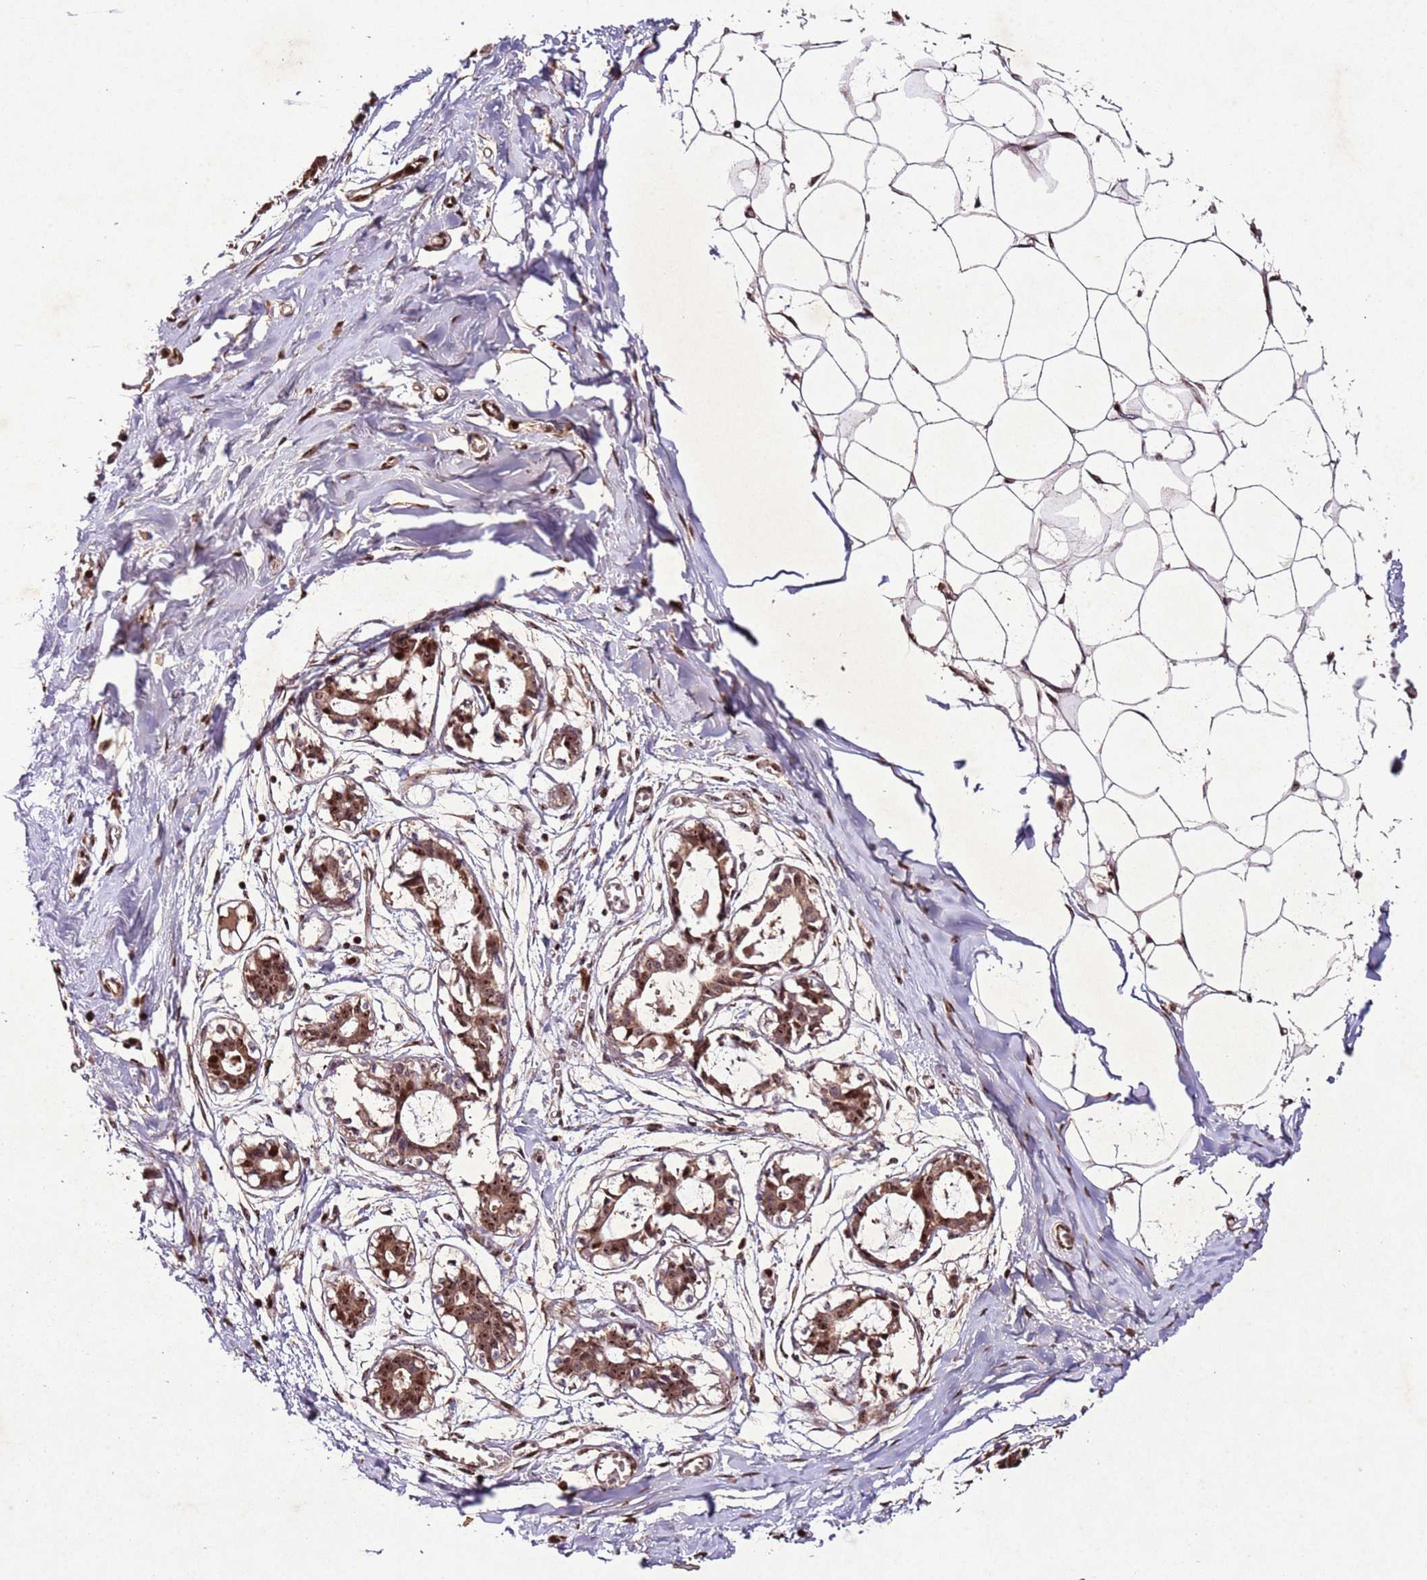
{"staining": {"intensity": "moderate", "quantity": ">75%", "location": "cytoplasmic/membranous,nuclear"}, "tissue": "breast", "cell_type": "Adipocytes", "image_type": "normal", "snomed": [{"axis": "morphology", "description": "Normal tissue, NOS"}, {"axis": "topography", "description": "Breast"}], "caption": "Benign breast displays moderate cytoplasmic/membranous,nuclear positivity in approximately >75% of adipocytes, visualized by immunohistochemistry.", "gene": "PTMA", "patient": {"sex": "female", "age": 27}}